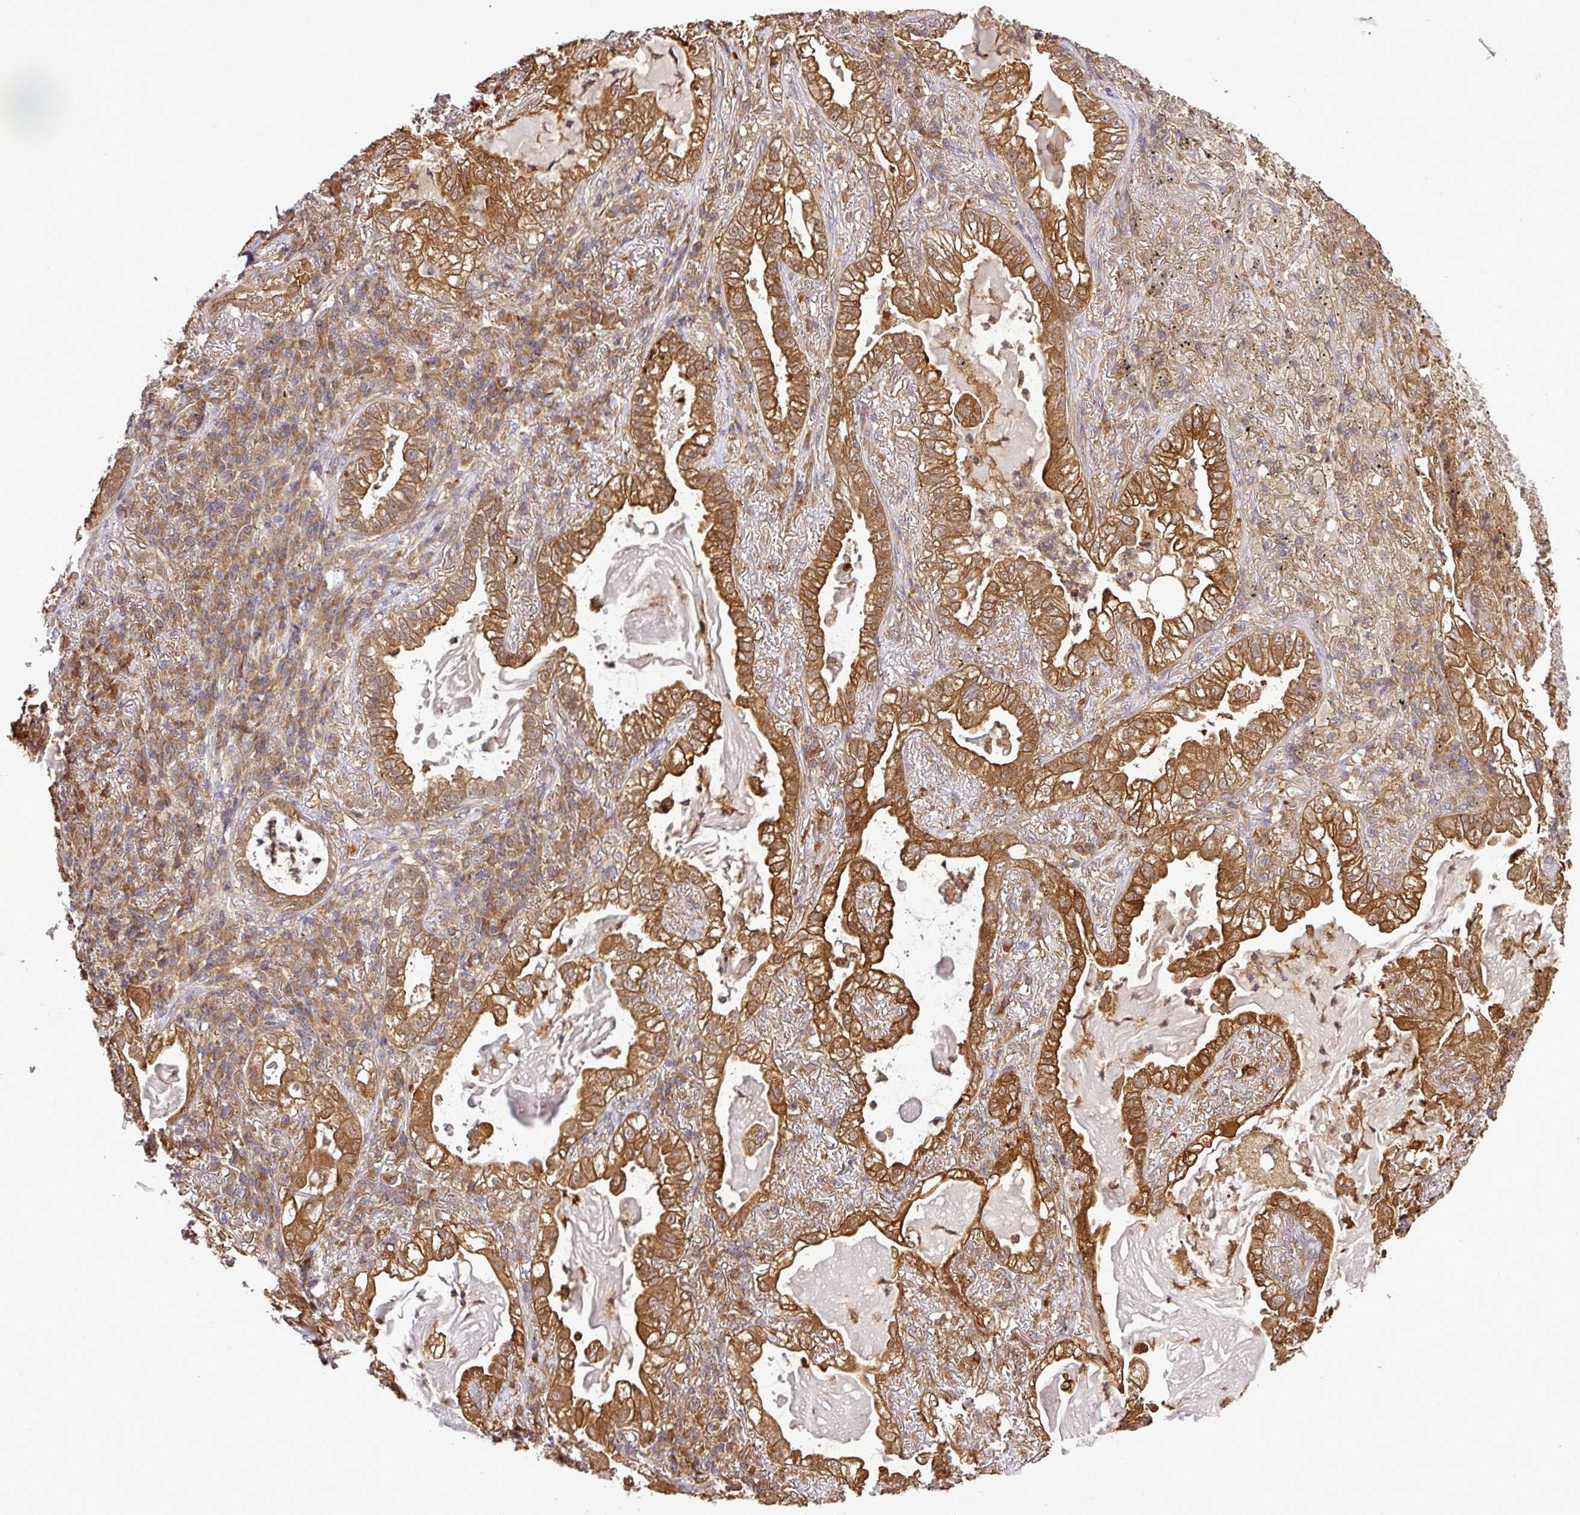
{"staining": {"intensity": "moderate", "quantity": ">75%", "location": "cytoplasmic/membranous"}, "tissue": "lung cancer", "cell_type": "Tumor cells", "image_type": "cancer", "snomed": [{"axis": "morphology", "description": "Adenocarcinoma, NOS"}, {"axis": "topography", "description": "Lung"}], "caption": "DAB immunohistochemical staining of lung cancer demonstrates moderate cytoplasmic/membranous protein expression in about >75% of tumor cells. (Stains: DAB in brown, nuclei in blue, Microscopy: brightfield microscopy at high magnification).", "gene": "TMEM107", "patient": {"sex": "female", "age": 73}}